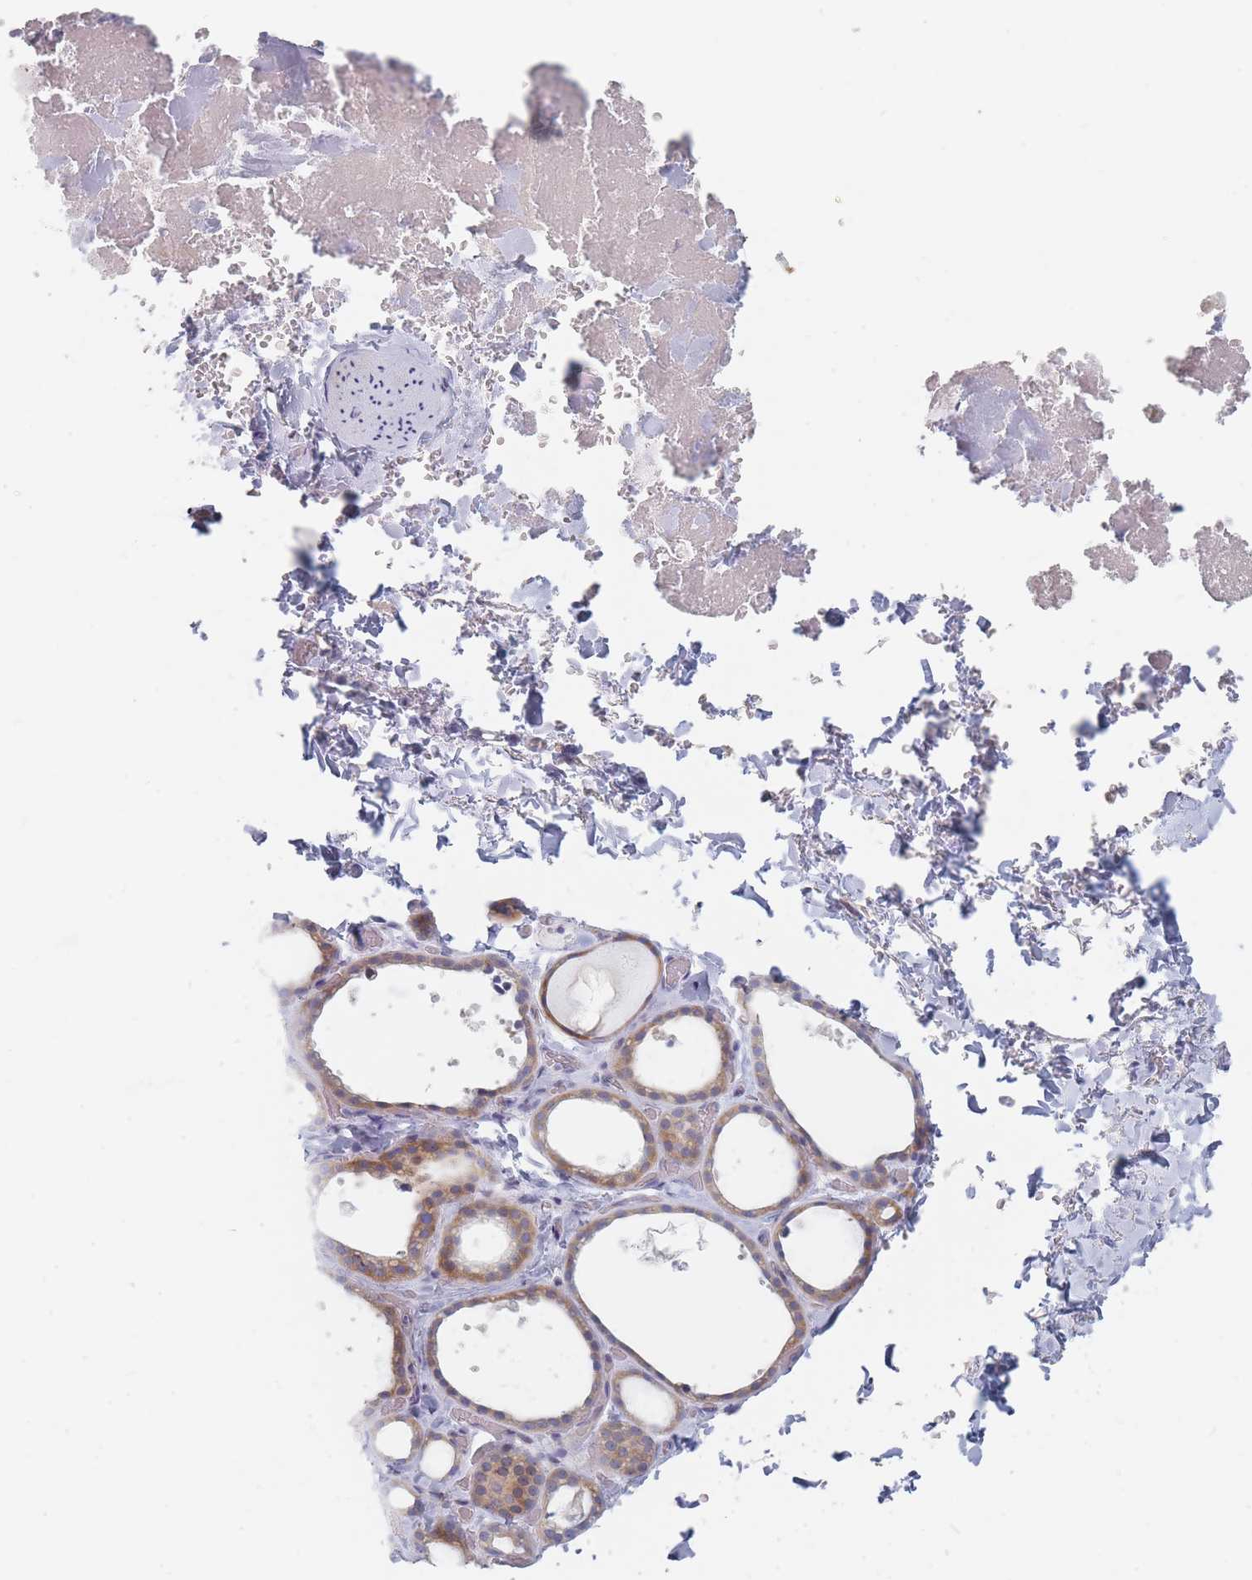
{"staining": {"intensity": "weak", "quantity": ">75%", "location": "cytoplasmic/membranous"}, "tissue": "thyroid gland", "cell_type": "Glandular cells", "image_type": "normal", "snomed": [{"axis": "morphology", "description": "Normal tissue, NOS"}, {"axis": "topography", "description": "Thyroid gland"}], "caption": "Protein staining displays weak cytoplasmic/membranous positivity in approximately >75% of glandular cells in unremarkable thyroid gland.", "gene": "SPATS1", "patient": {"sex": "female", "age": 44}}